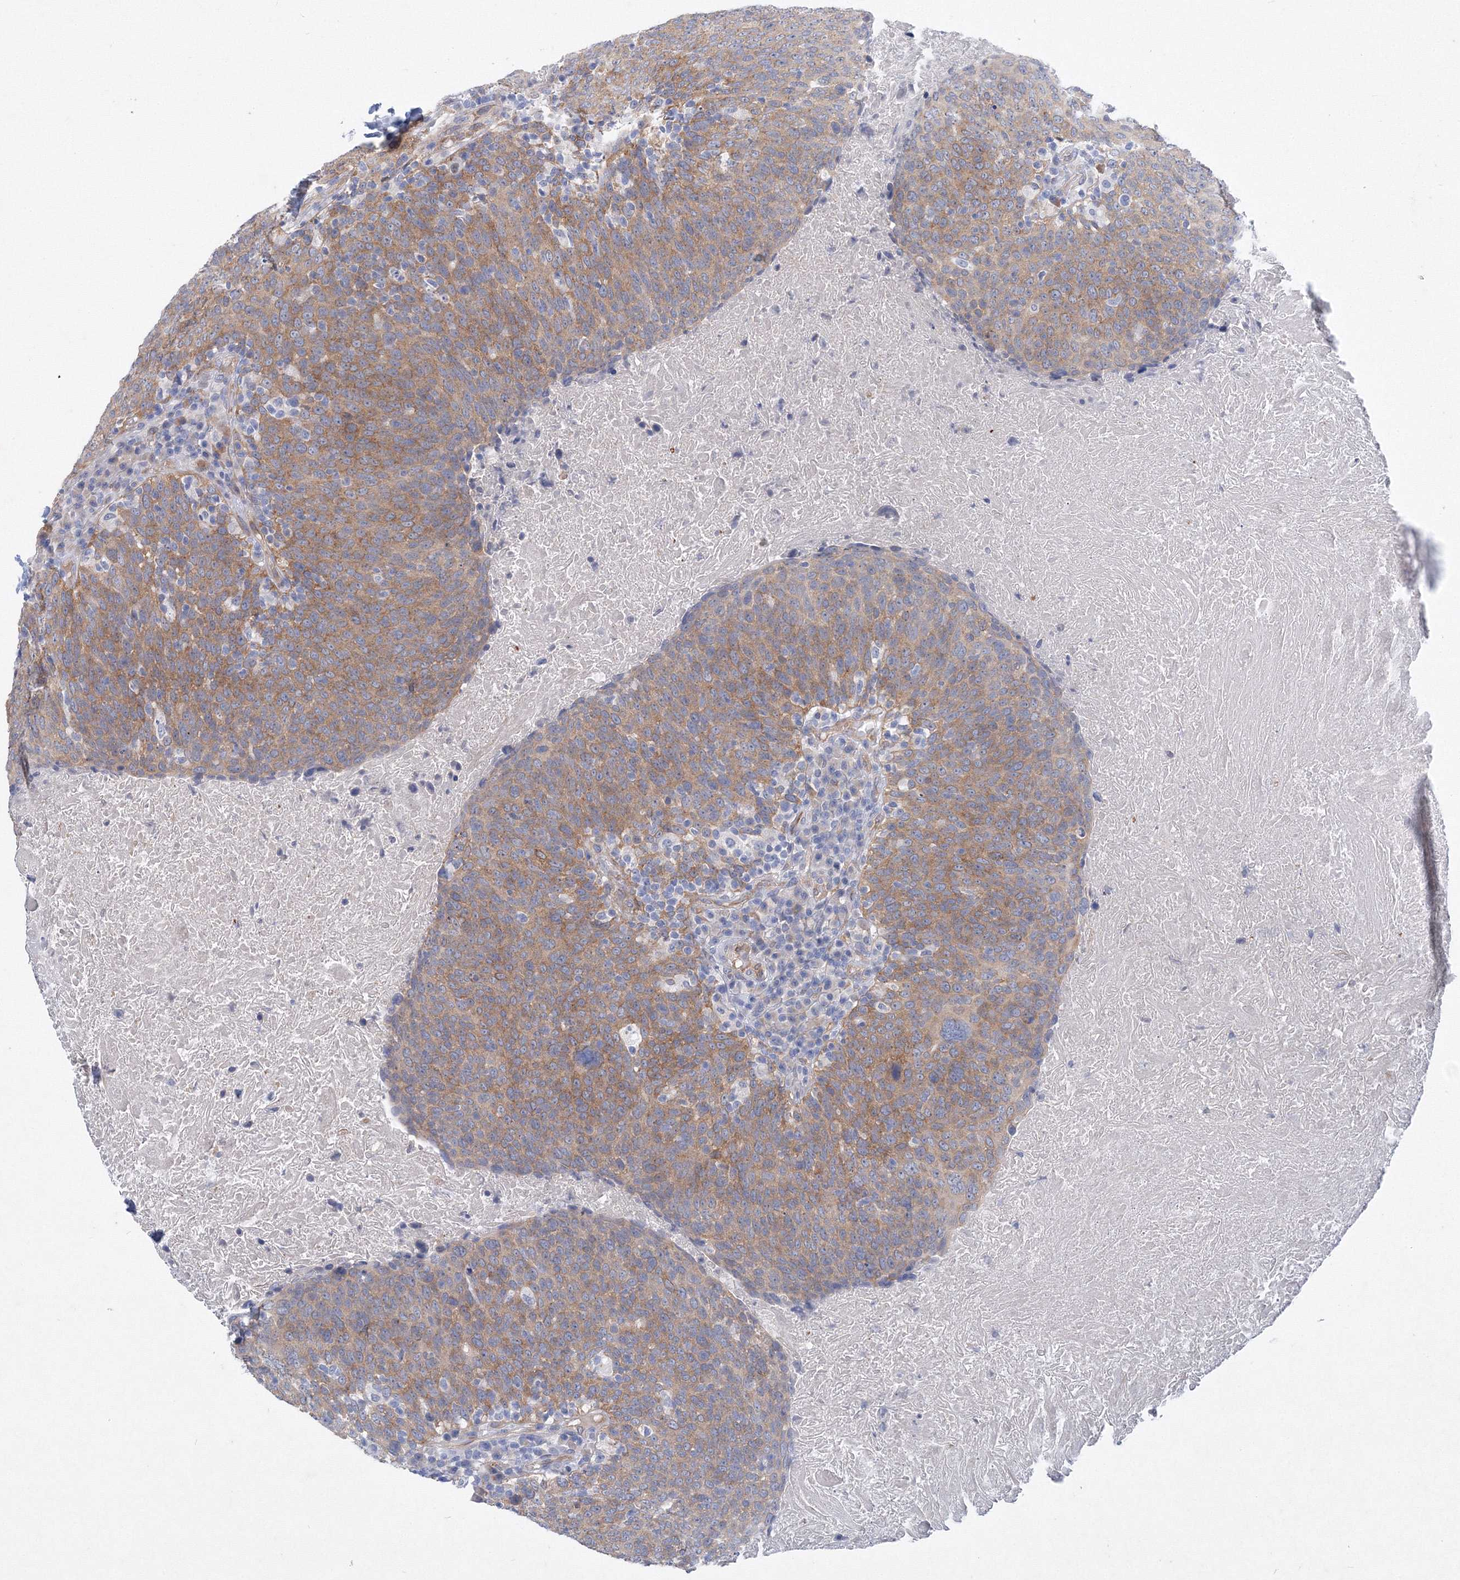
{"staining": {"intensity": "moderate", "quantity": ">75%", "location": "cytoplasmic/membranous"}, "tissue": "head and neck cancer", "cell_type": "Tumor cells", "image_type": "cancer", "snomed": [{"axis": "morphology", "description": "Squamous cell carcinoma, NOS"}, {"axis": "morphology", "description": "Squamous cell carcinoma, metastatic, NOS"}, {"axis": "topography", "description": "Lymph node"}, {"axis": "topography", "description": "Head-Neck"}], "caption": "This is an image of immunohistochemistry staining of head and neck metastatic squamous cell carcinoma, which shows moderate staining in the cytoplasmic/membranous of tumor cells.", "gene": "TANC1", "patient": {"sex": "male", "age": 62}}